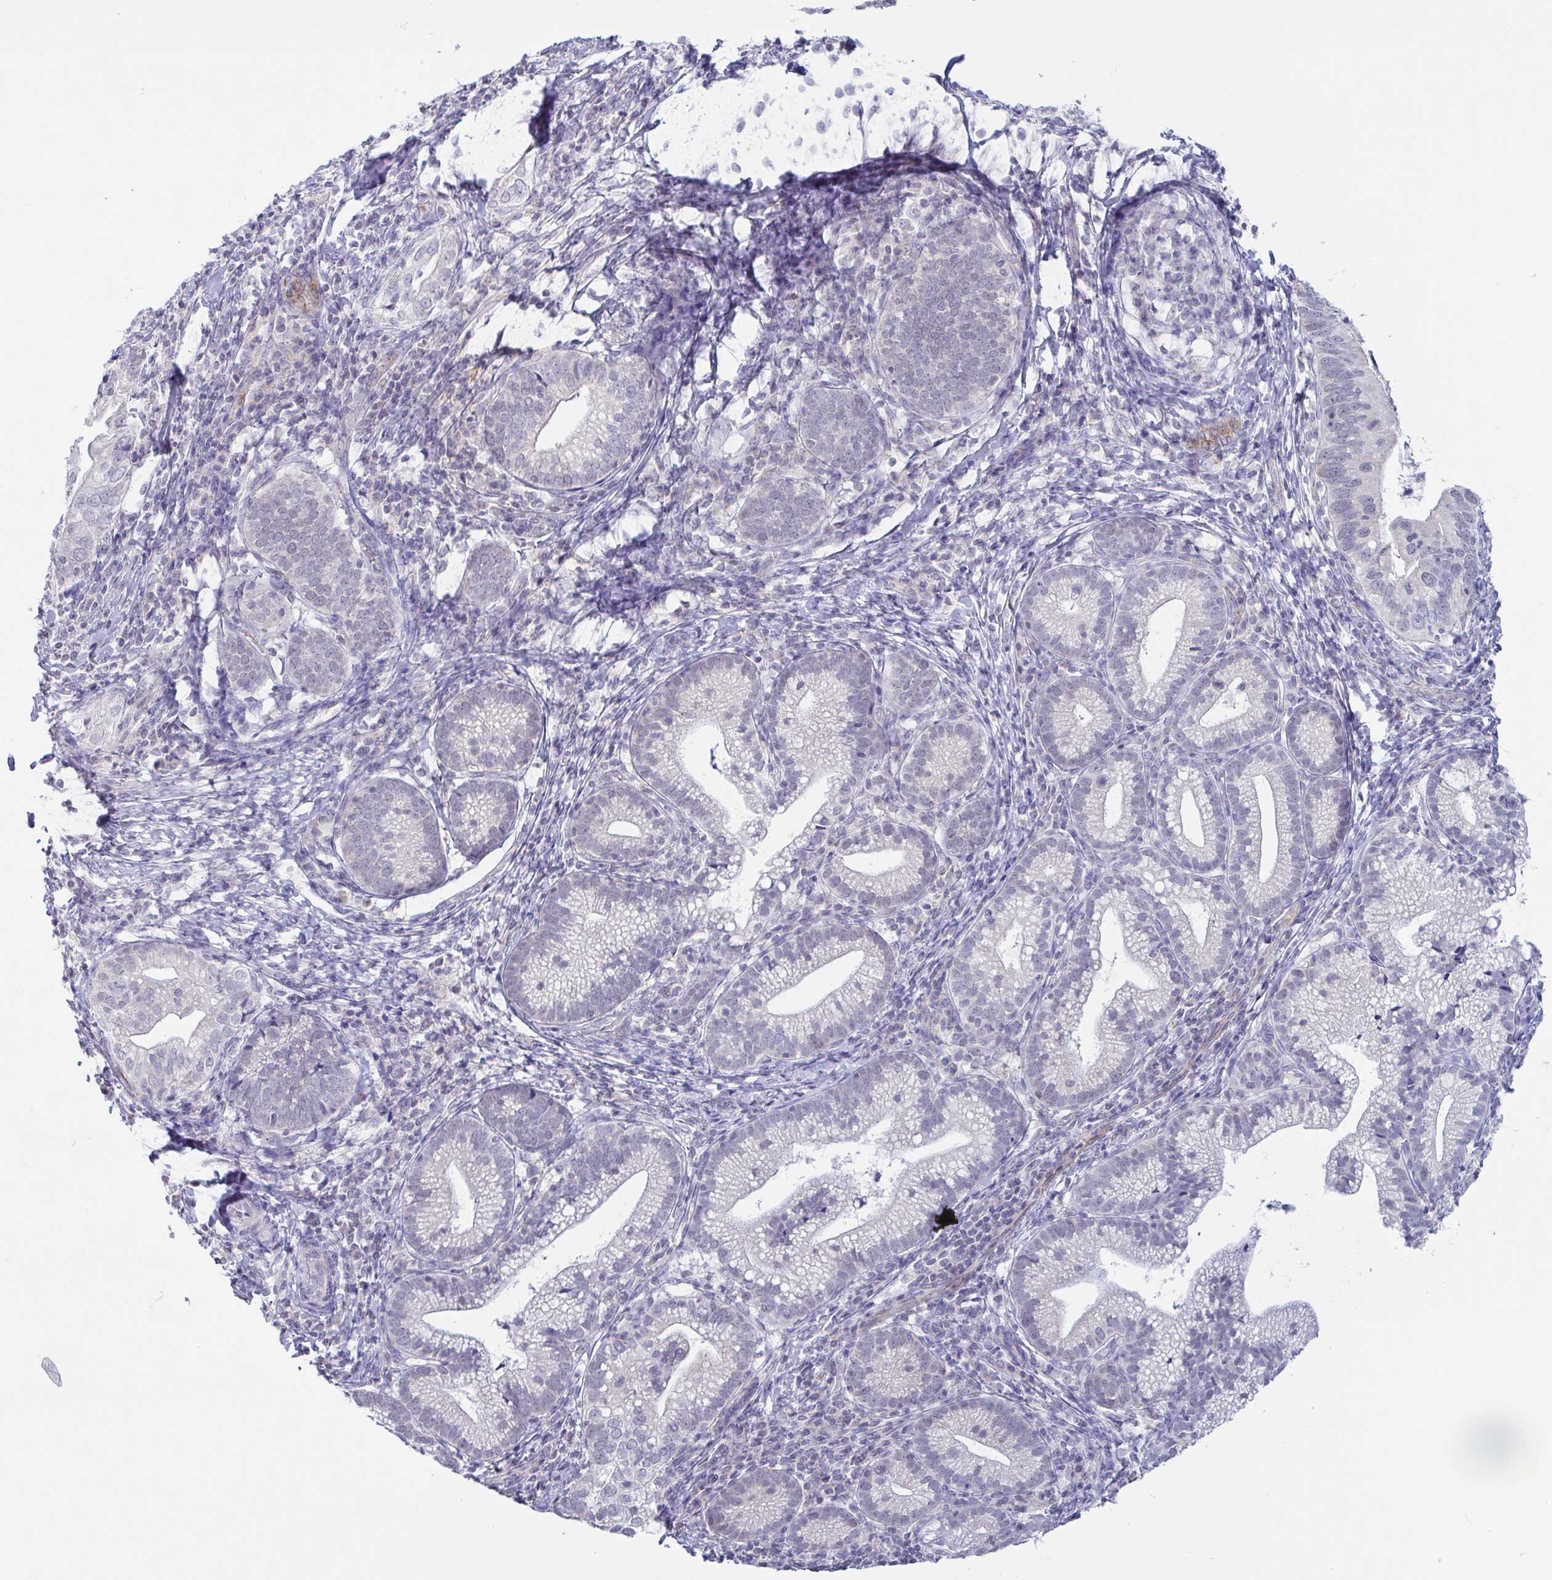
{"staining": {"intensity": "negative", "quantity": "none", "location": "none"}, "tissue": "cervical cancer", "cell_type": "Tumor cells", "image_type": "cancer", "snomed": [{"axis": "morphology", "description": "Normal tissue, NOS"}, {"axis": "morphology", "description": "Adenocarcinoma, NOS"}, {"axis": "topography", "description": "Cervix"}], "caption": "Immunohistochemistry (IHC) of human cervical cancer (adenocarcinoma) reveals no positivity in tumor cells.", "gene": "PLCD4", "patient": {"sex": "female", "age": 44}}